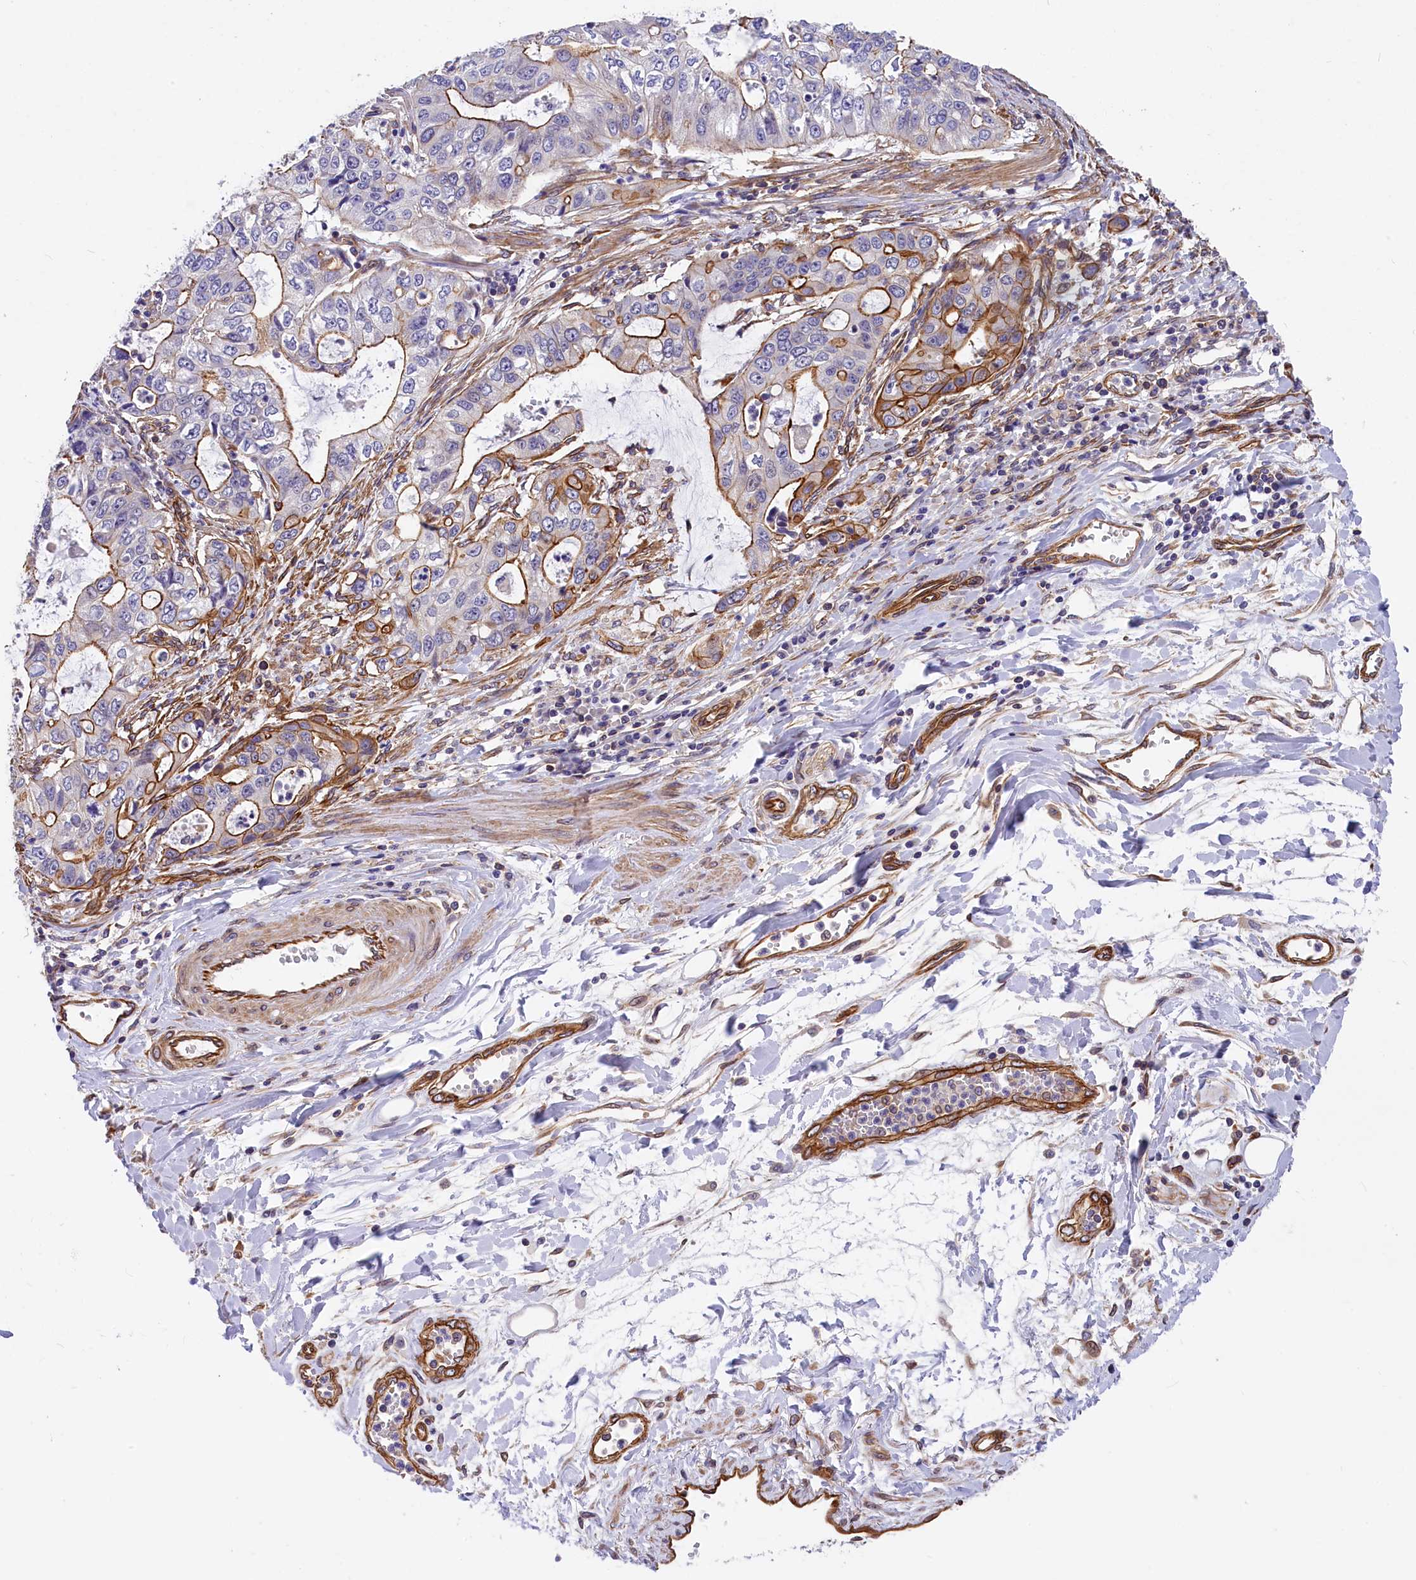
{"staining": {"intensity": "moderate", "quantity": "<25%", "location": "cytoplasmic/membranous"}, "tissue": "stomach cancer", "cell_type": "Tumor cells", "image_type": "cancer", "snomed": [{"axis": "morphology", "description": "Adenocarcinoma, NOS"}, {"axis": "topography", "description": "Stomach, upper"}], "caption": "Immunohistochemical staining of human stomach adenocarcinoma reveals moderate cytoplasmic/membranous protein positivity in approximately <25% of tumor cells.", "gene": "MED20", "patient": {"sex": "female", "age": 52}}